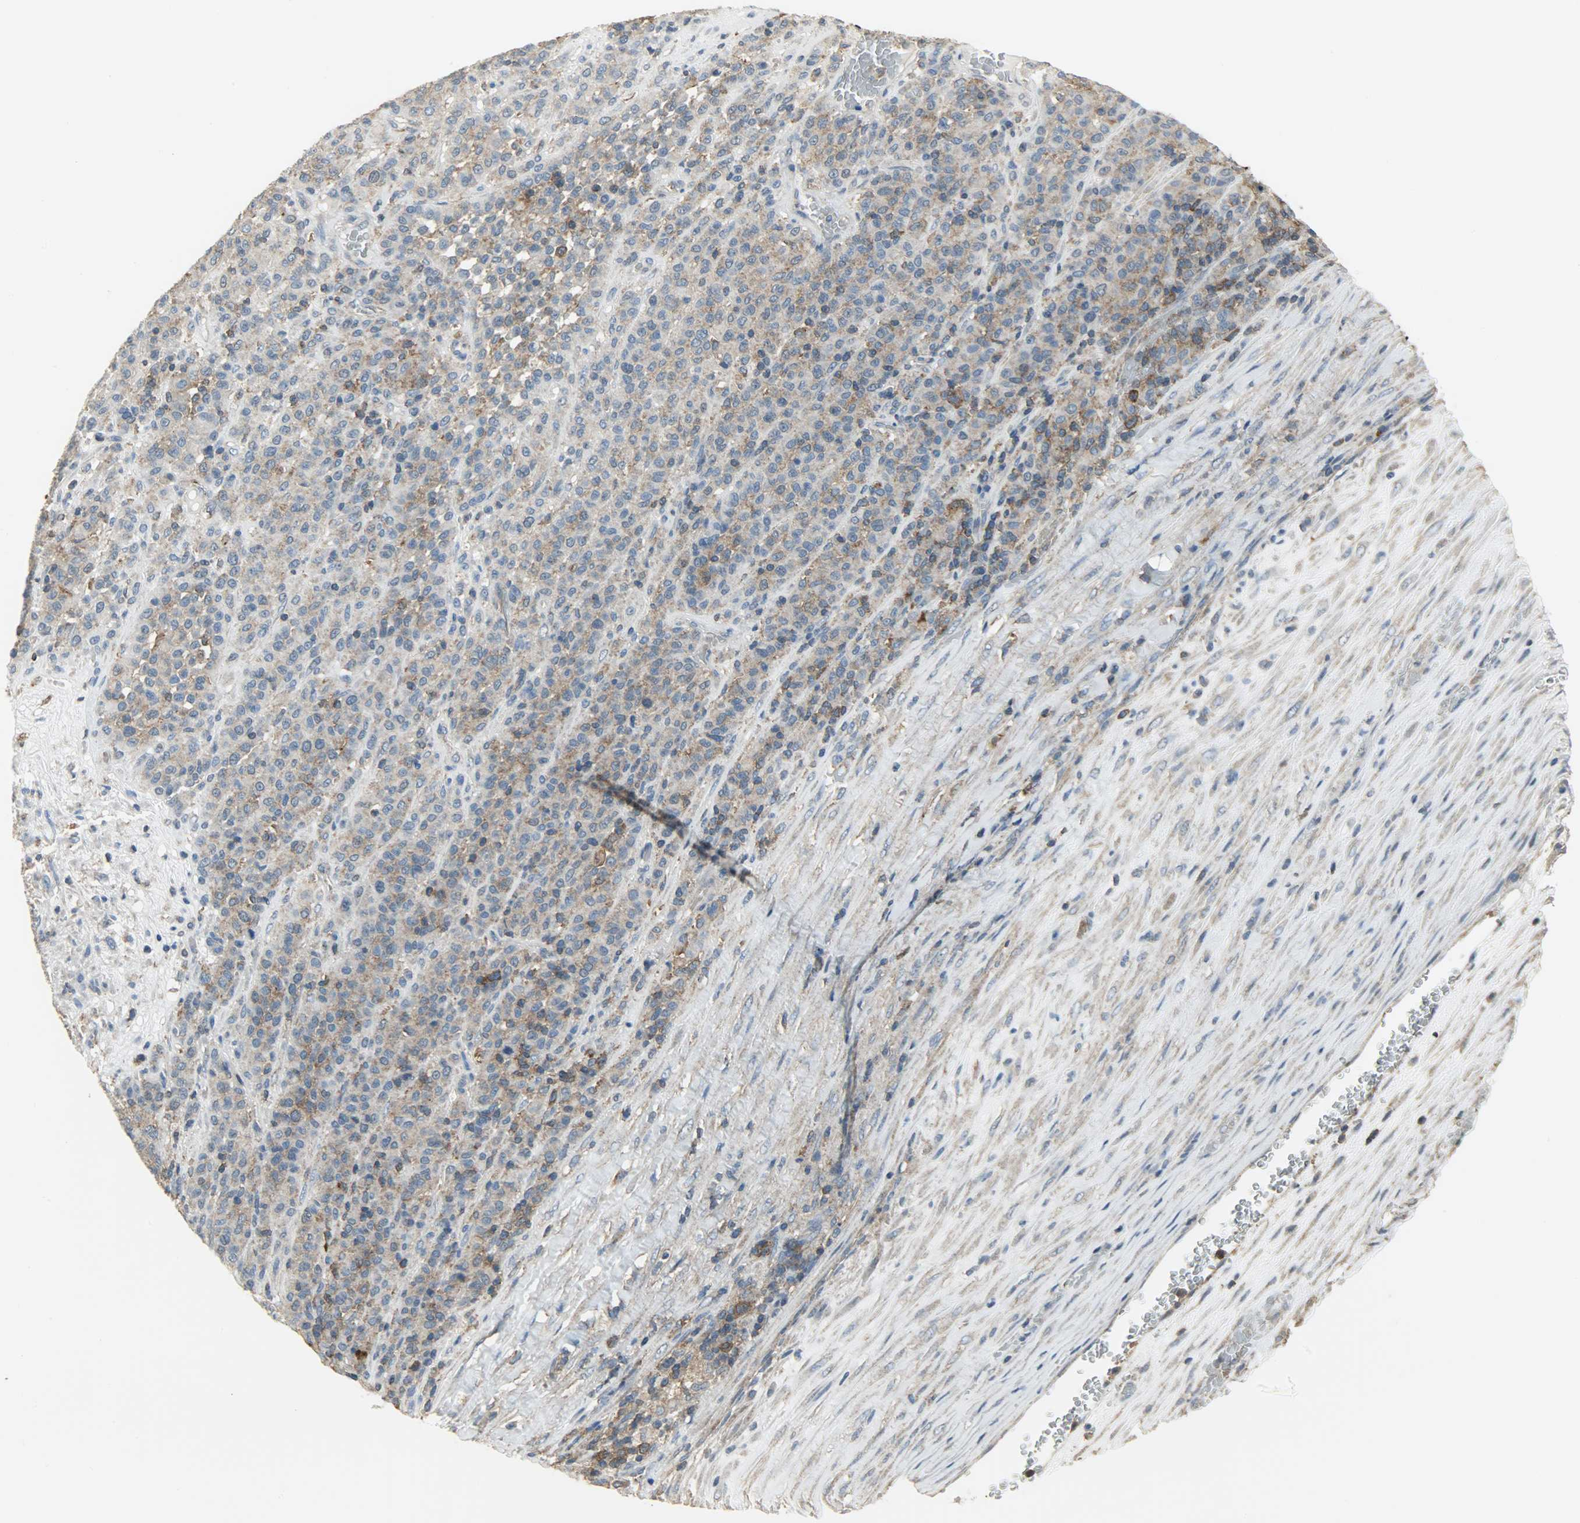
{"staining": {"intensity": "moderate", "quantity": ">75%", "location": "cytoplasmic/membranous"}, "tissue": "melanoma", "cell_type": "Tumor cells", "image_type": "cancer", "snomed": [{"axis": "morphology", "description": "Malignant melanoma, Metastatic site"}, {"axis": "topography", "description": "Pancreas"}], "caption": "This image displays malignant melanoma (metastatic site) stained with immunohistochemistry (IHC) to label a protein in brown. The cytoplasmic/membranous of tumor cells show moderate positivity for the protein. Nuclei are counter-stained blue.", "gene": "DNAJA4", "patient": {"sex": "female", "age": 30}}